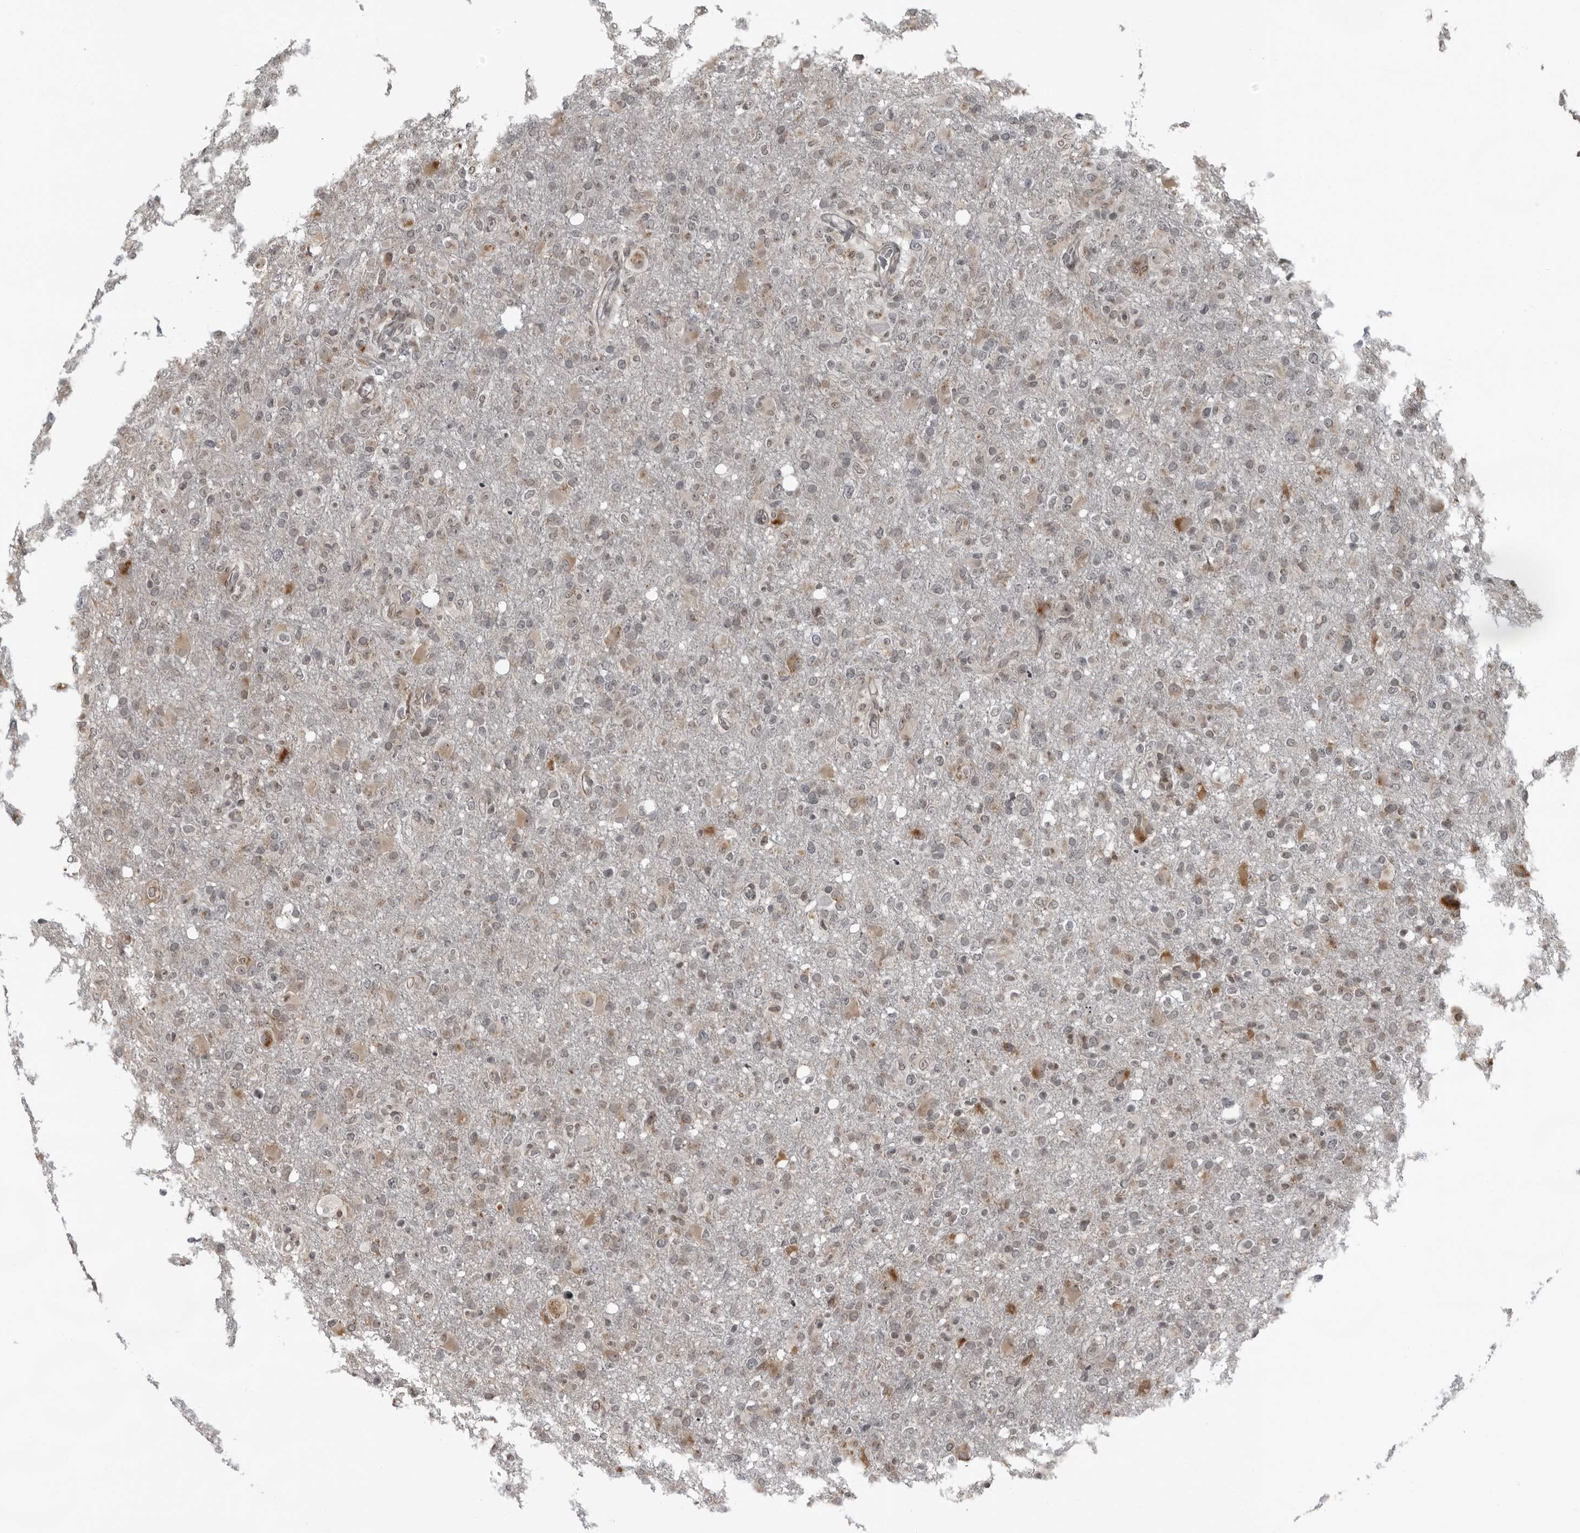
{"staining": {"intensity": "moderate", "quantity": "<25%", "location": "cytoplasmic/membranous"}, "tissue": "glioma", "cell_type": "Tumor cells", "image_type": "cancer", "snomed": [{"axis": "morphology", "description": "Glioma, malignant, High grade"}, {"axis": "topography", "description": "Brain"}], "caption": "Malignant glioma (high-grade) stained for a protein (brown) displays moderate cytoplasmic/membranous positive staining in about <25% of tumor cells.", "gene": "RTCA", "patient": {"sex": "female", "age": 57}}